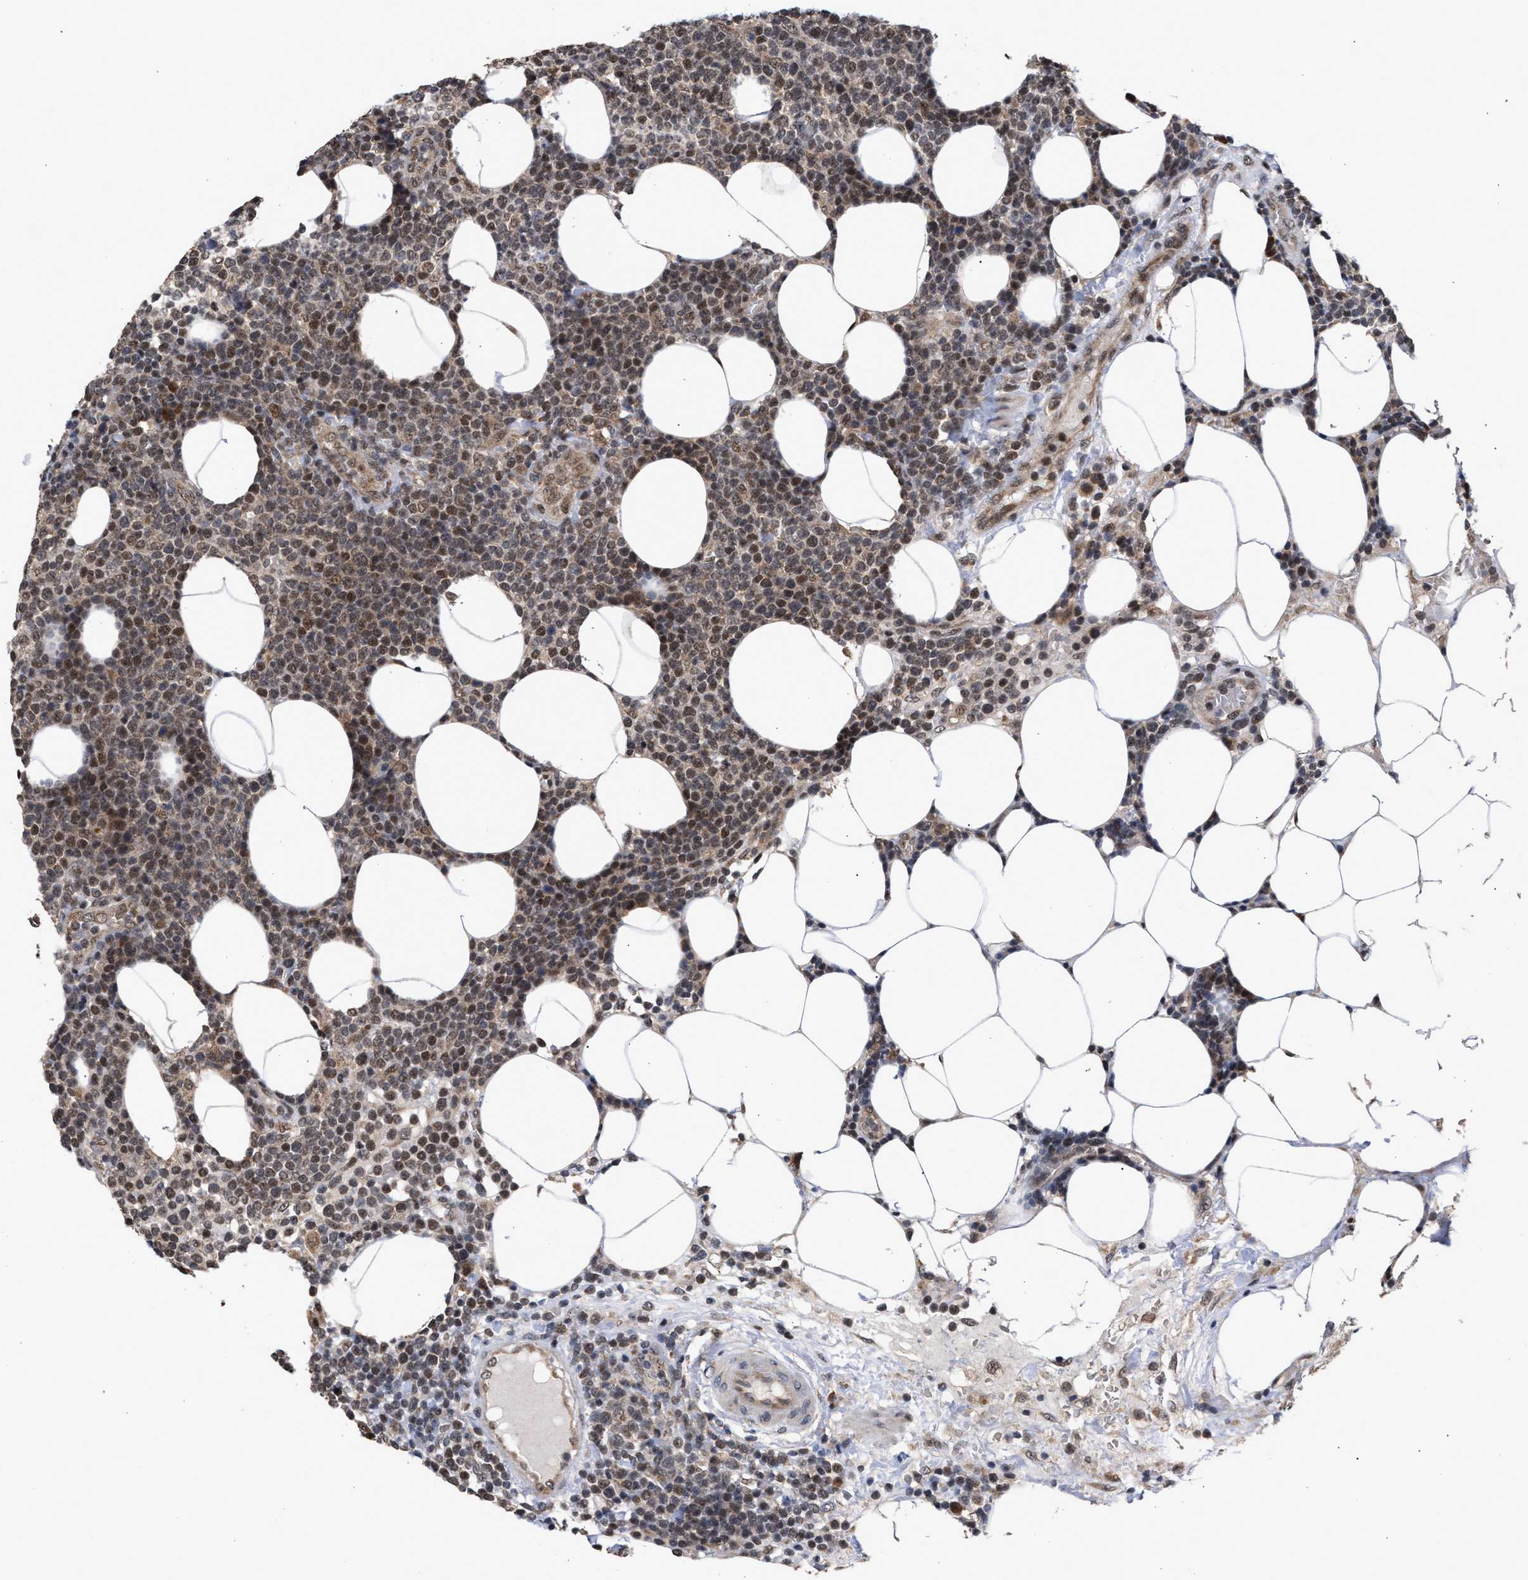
{"staining": {"intensity": "moderate", "quantity": "25%-75%", "location": "nuclear"}, "tissue": "lymphoma", "cell_type": "Tumor cells", "image_type": "cancer", "snomed": [{"axis": "morphology", "description": "Malignant lymphoma, non-Hodgkin's type, High grade"}, {"axis": "topography", "description": "Lymph node"}], "caption": "Malignant lymphoma, non-Hodgkin's type (high-grade) was stained to show a protein in brown. There is medium levels of moderate nuclear staining in approximately 25%-75% of tumor cells. (Brightfield microscopy of DAB IHC at high magnification).", "gene": "MKNK2", "patient": {"sex": "male", "age": 61}}